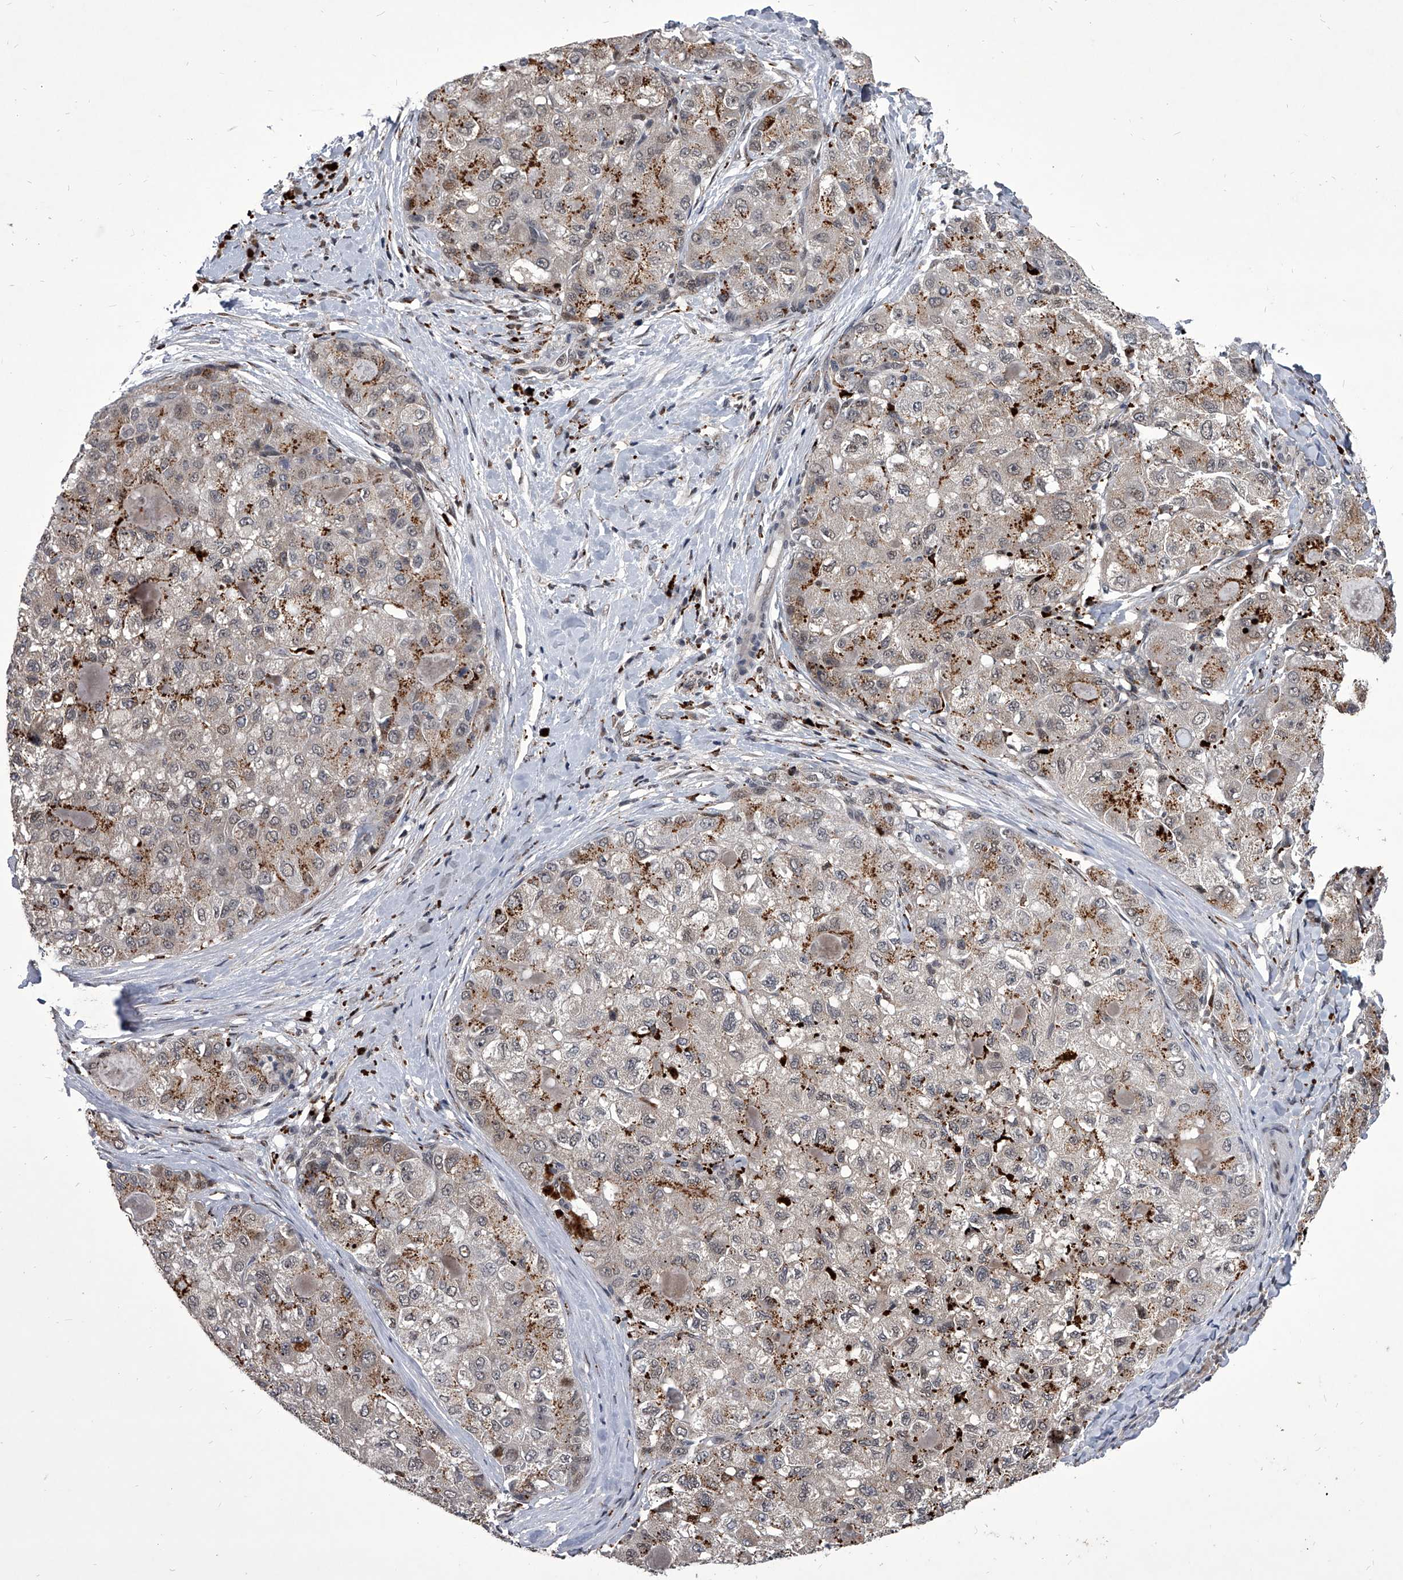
{"staining": {"intensity": "moderate", "quantity": "25%-75%", "location": "cytoplasmic/membranous"}, "tissue": "liver cancer", "cell_type": "Tumor cells", "image_type": "cancer", "snomed": [{"axis": "morphology", "description": "Carcinoma, Hepatocellular, NOS"}, {"axis": "topography", "description": "Liver"}], "caption": "A high-resolution photomicrograph shows immunohistochemistry (IHC) staining of liver hepatocellular carcinoma, which reveals moderate cytoplasmic/membranous expression in about 25%-75% of tumor cells.", "gene": "CMTR1", "patient": {"sex": "male", "age": 80}}